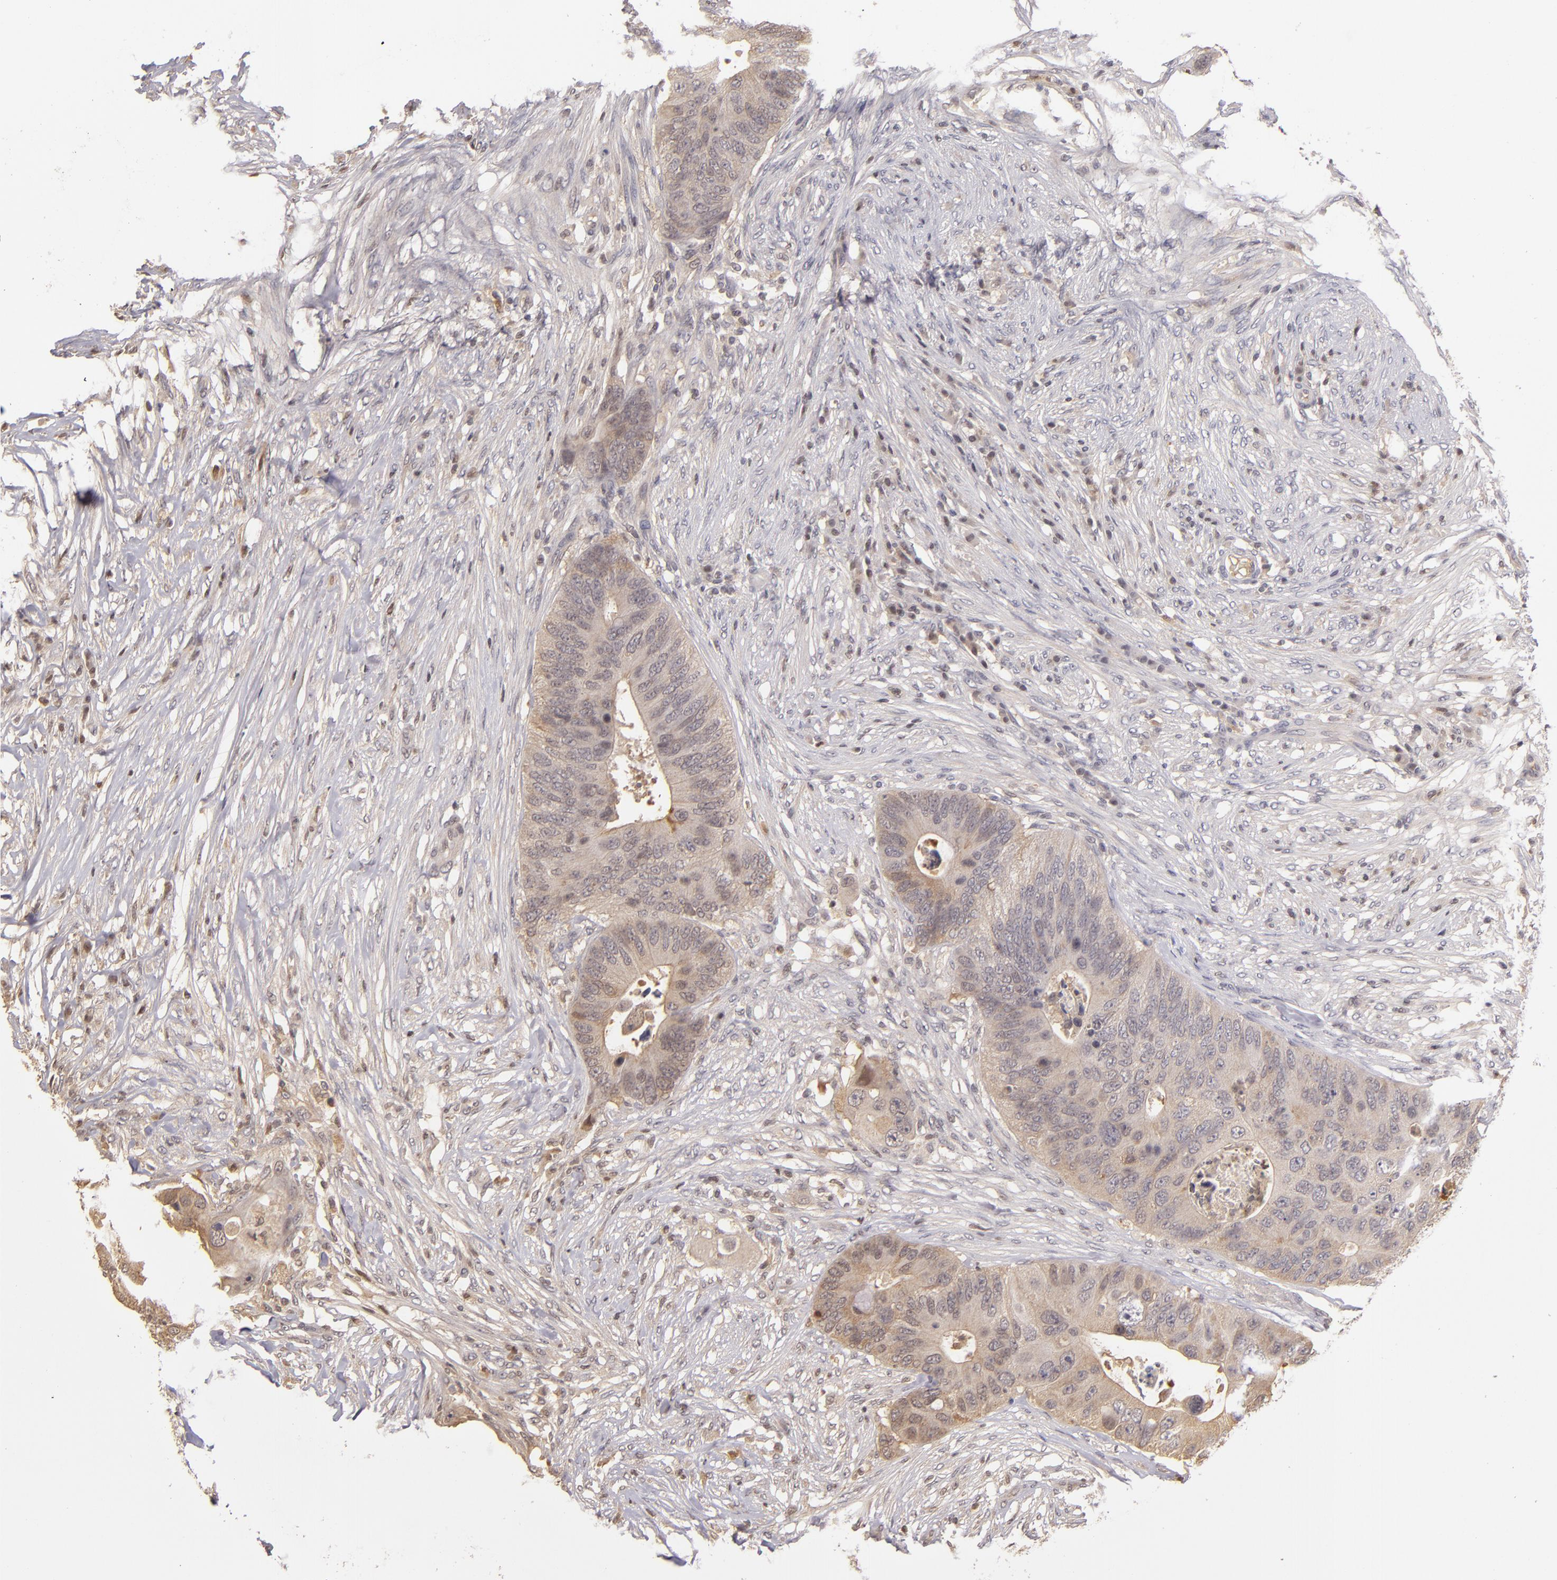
{"staining": {"intensity": "weak", "quantity": ">75%", "location": "cytoplasmic/membranous"}, "tissue": "colorectal cancer", "cell_type": "Tumor cells", "image_type": "cancer", "snomed": [{"axis": "morphology", "description": "Adenocarcinoma, NOS"}, {"axis": "topography", "description": "Colon"}], "caption": "Colorectal cancer stained for a protein demonstrates weak cytoplasmic/membranous positivity in tumor cells.", "gene": "LRG1", "patient": {"sex": "male", "age": 71}}